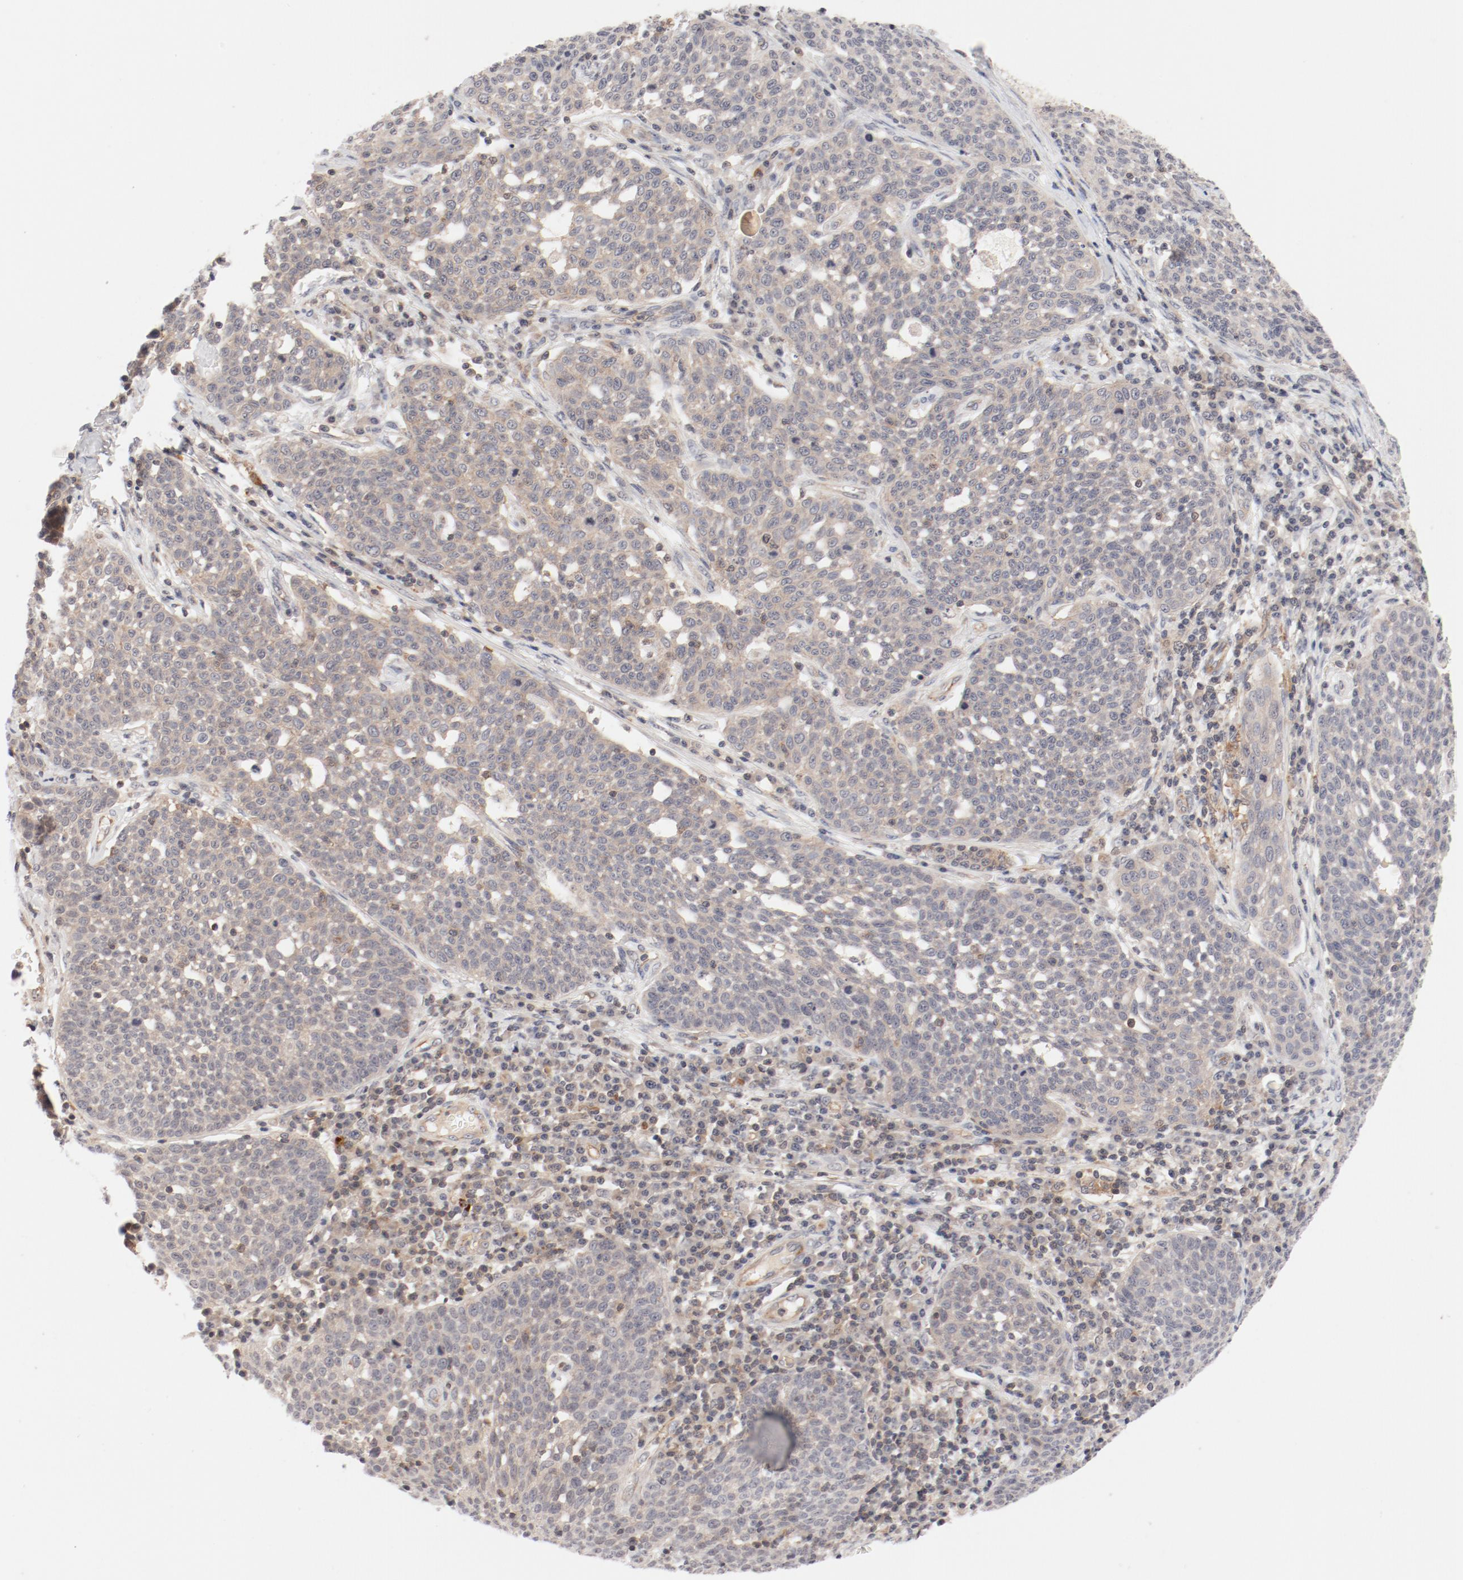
{"staining": {"intensity": "weak", "quantity": "<25%", "location": "cytoplasmic/membranous"}, "tissue": "cervical cancer", "cell_type": "Tumor cells", "image_type": "cancer", "snomed": [{"axis": "morphology", "description": "Squamous cell carcinoma, NOS"}, {"axis": "topography", "description": "Cervix"}], "caption": "Immunohistochemical staining of cervical cancer shows no significant expression in tumor cells. (Brightfield microscopy of DAB (3,3'-diaminobenzidine) immunohistochemistry at high magnification).", "gene": "ZNF267", "patient": {"sex": "female", "age": 34}}